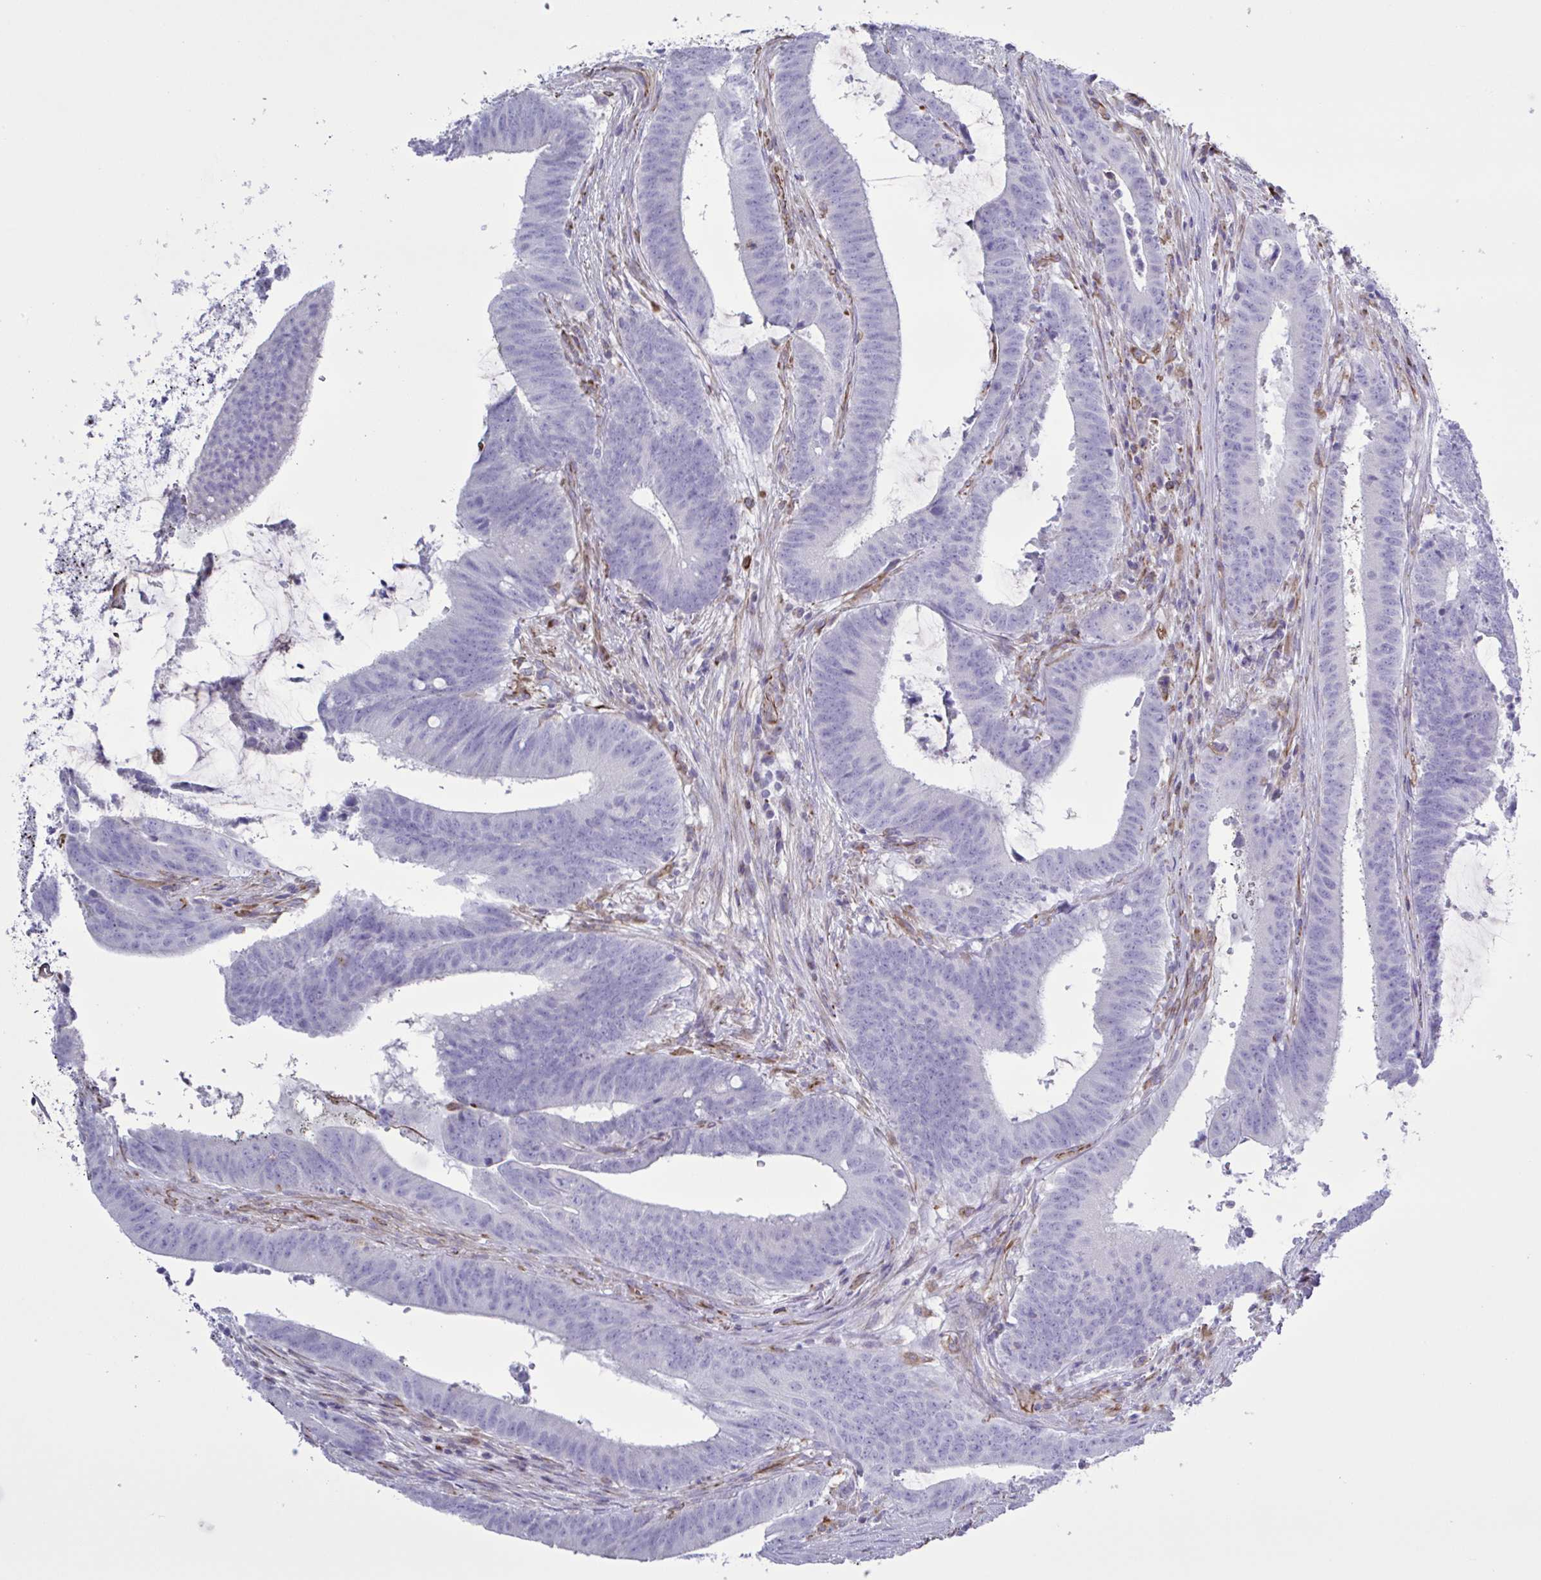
{"staining": {"intensity": "negative", "quantity": "none", "location": "none"}, "tissue": "colorectal cancer", "cell_type": "Tumor cells", "image_type": "cancer", "snomed": [{"axis": "morphology", "description": "Adenocarcinoma, NOS"}, {"axis": "topography", "description": "Colon"}], "caption": "Immunohistochemical staining of human adenocarcinoma (colorectal) displays no significant staining in tumor cells. Nuclei are stained in blue.", "gene": "TMEM86B", "patient": {"sex": "female", "age": 43}}